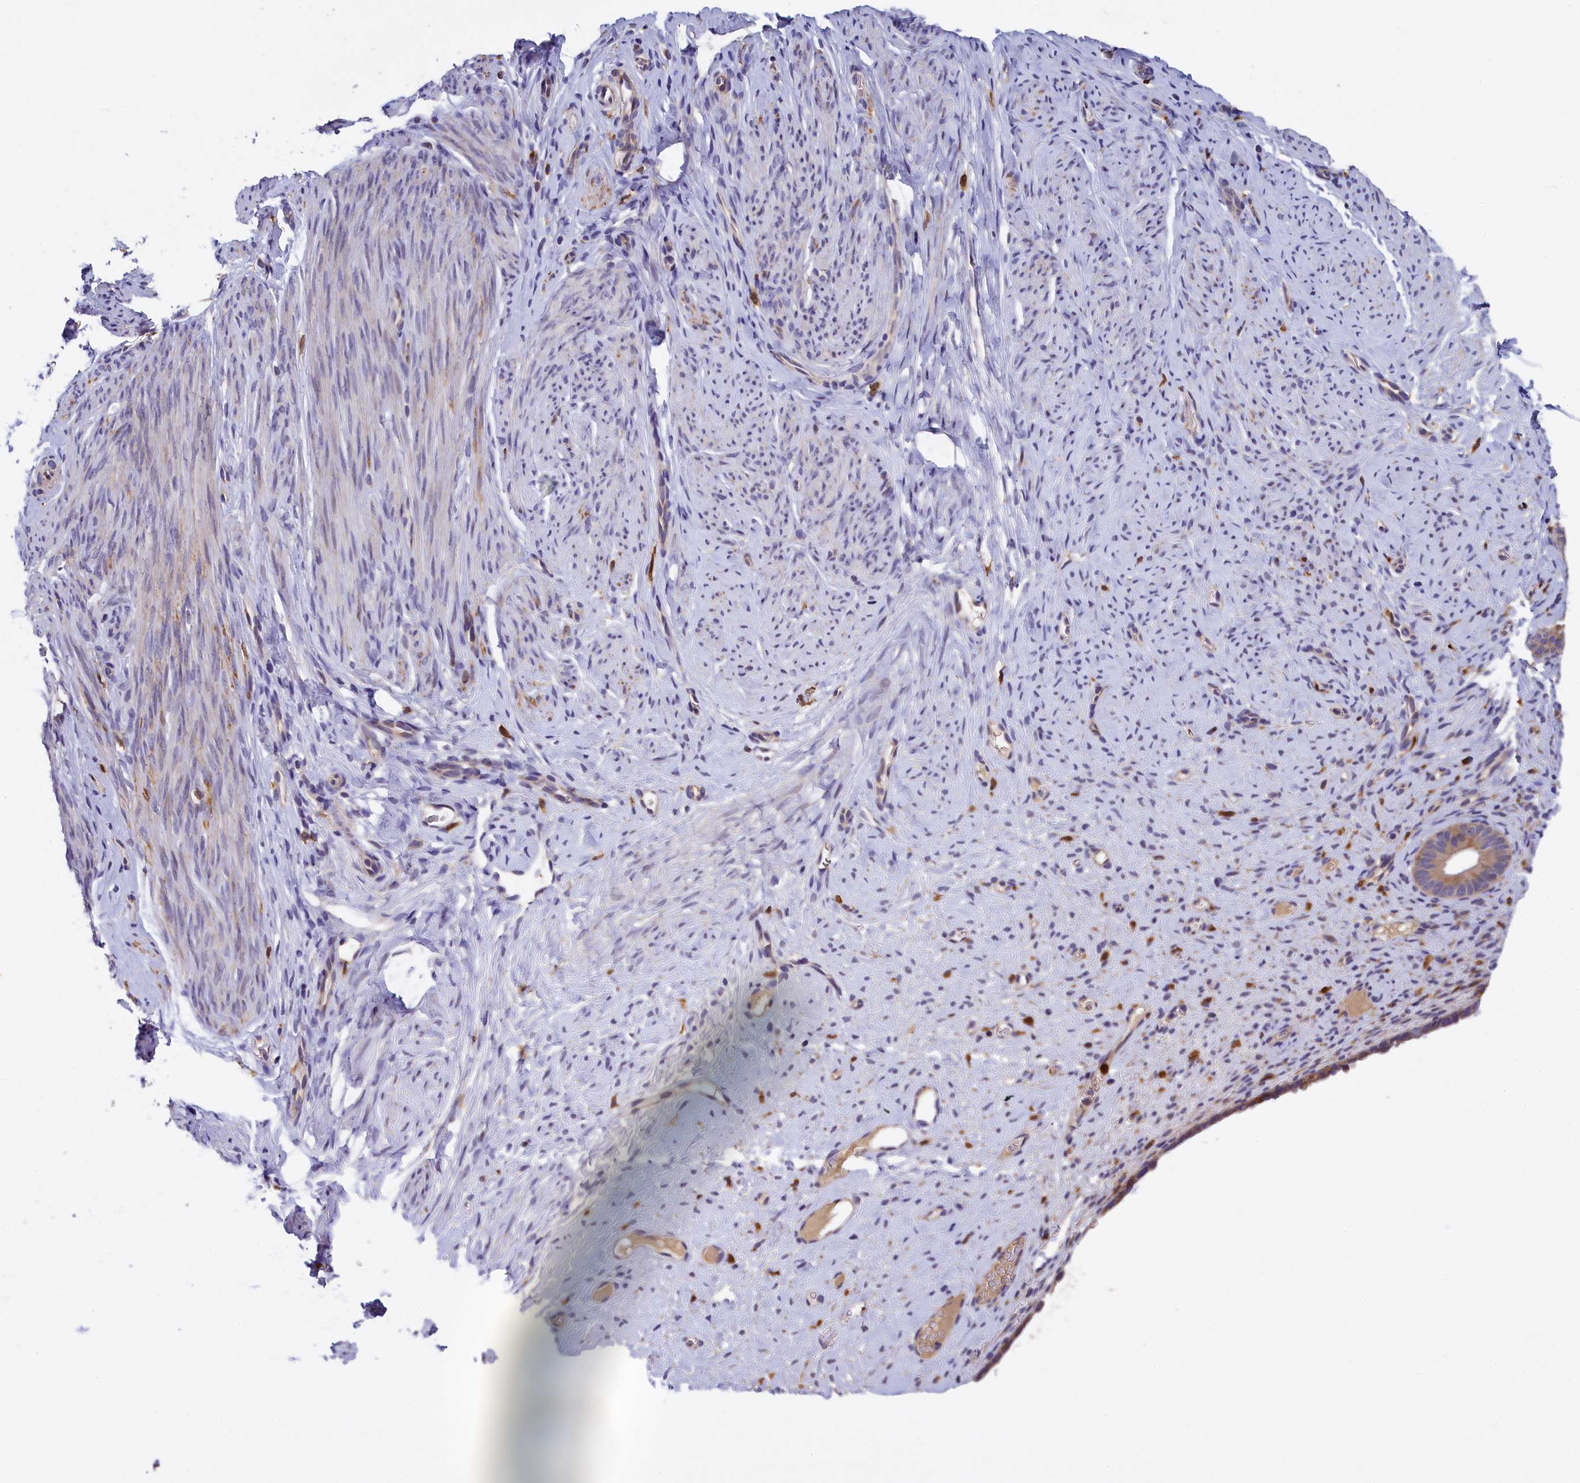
{"staining": {"intensity": "negative", "quantity": "none", "location": "none"}, "tissue": "endometrium", "cell_type": "Cells in endometrial stroma", "image_type": "normal", "snomed": [{"axis": "morphology", "description": "Normal tissue, NOS"}, {"axis": "topography", "description": "Endometrium"}], "caption": "The micrograph reveals no significant positivity in cells in endometrial stroma of endometrium.", "gene": "NAIP", "patient": {"sex": "female", "age": 65}}